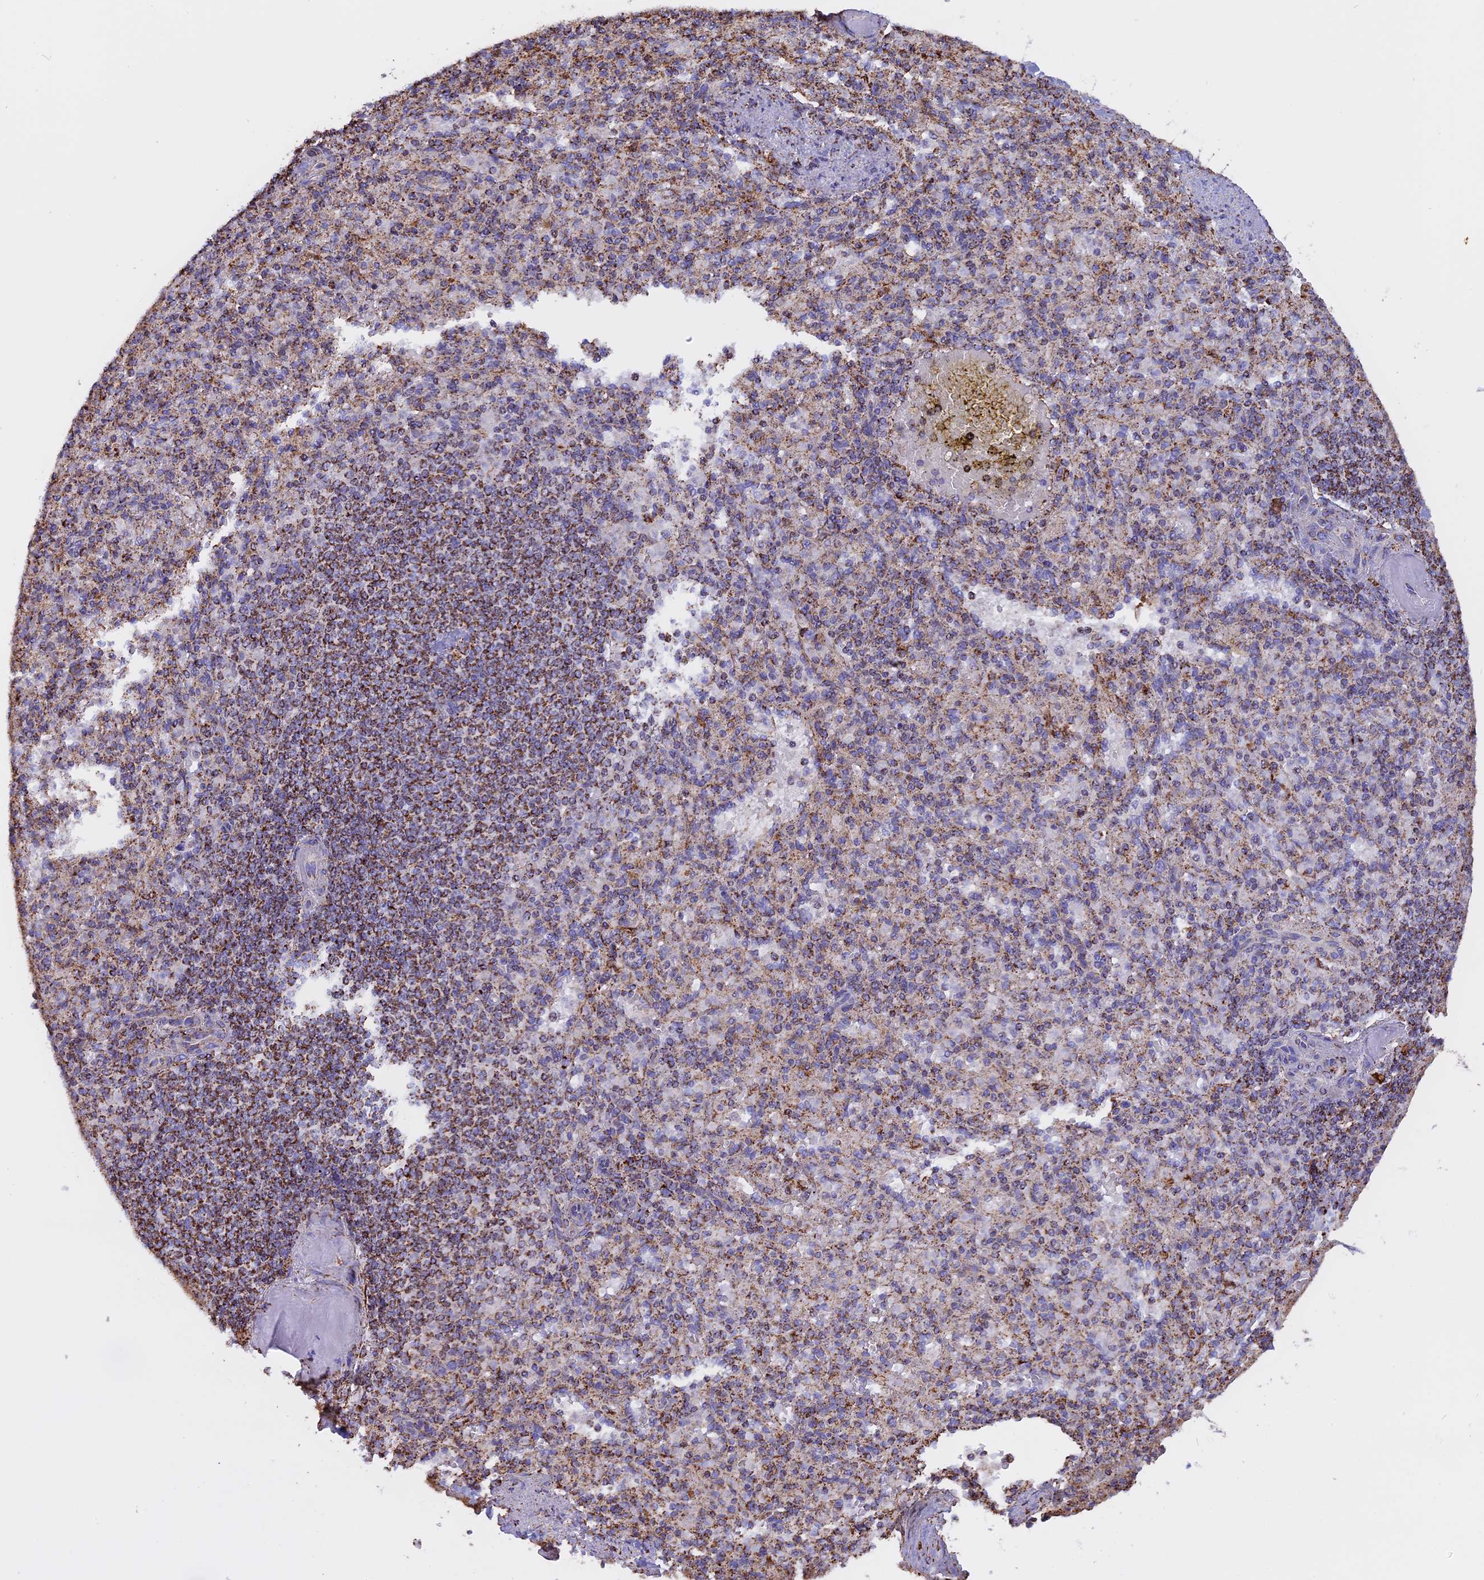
{"staining": {"intensity": "moderate", "quantity": "<25%", "location": "cytoplasmic/membranous"}, "tissue": "spleen", "cell_type": "Cells in red pulp", "image_type": "normal", "snomed": [{"axis": "morphology", "description": "Normal tissue, NOS"}, {"axis": "topography", "description": "Spleen"}], "caption": "Protein staining of benign spleen displays moderate cytoplasmic/membranous positivity in about <25% of cells in red pulp.", "gene": "KCNG1", "patient": {"sex": "female", "age": 74}}